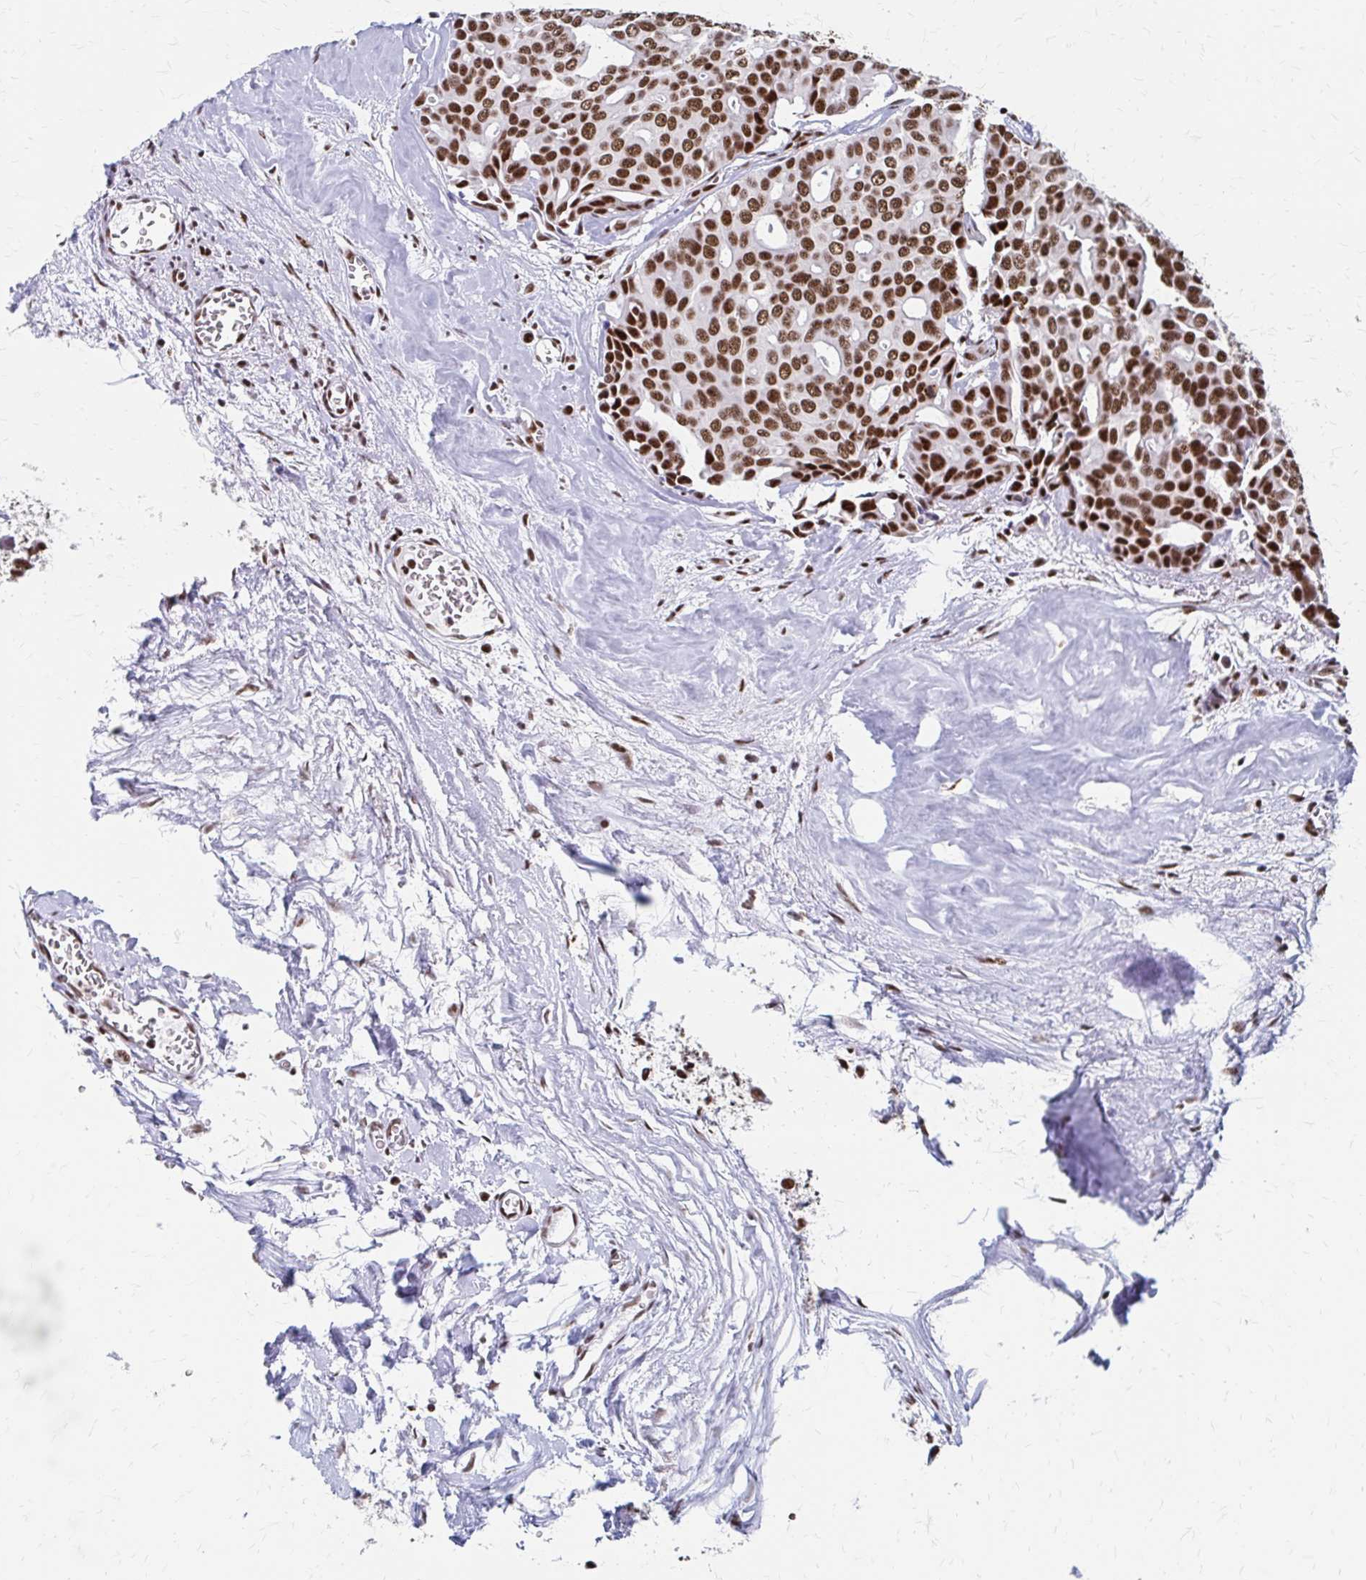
{"staining": {"intensity": "strong", "quantity": ">75%", "location": "nuclear"}, "tissue": "breast cancer", "cell_type": "Tumor cells", "image_type": "cancer", "snomed": [{"axis": "morphology", "description": "Duct carcinoma"}, {"axis": "topography", "description": "Breast"}], "caption": "This histopathology image exhibits breast cancer stained with immunohistochemistry to label a protein in brown. The nuclear of tumor cells show strong positivity for the protein. Nuclei are counter-stained blue.", "gene": "CNKSR3", "patient": {"sex": "female", "age": 54}}